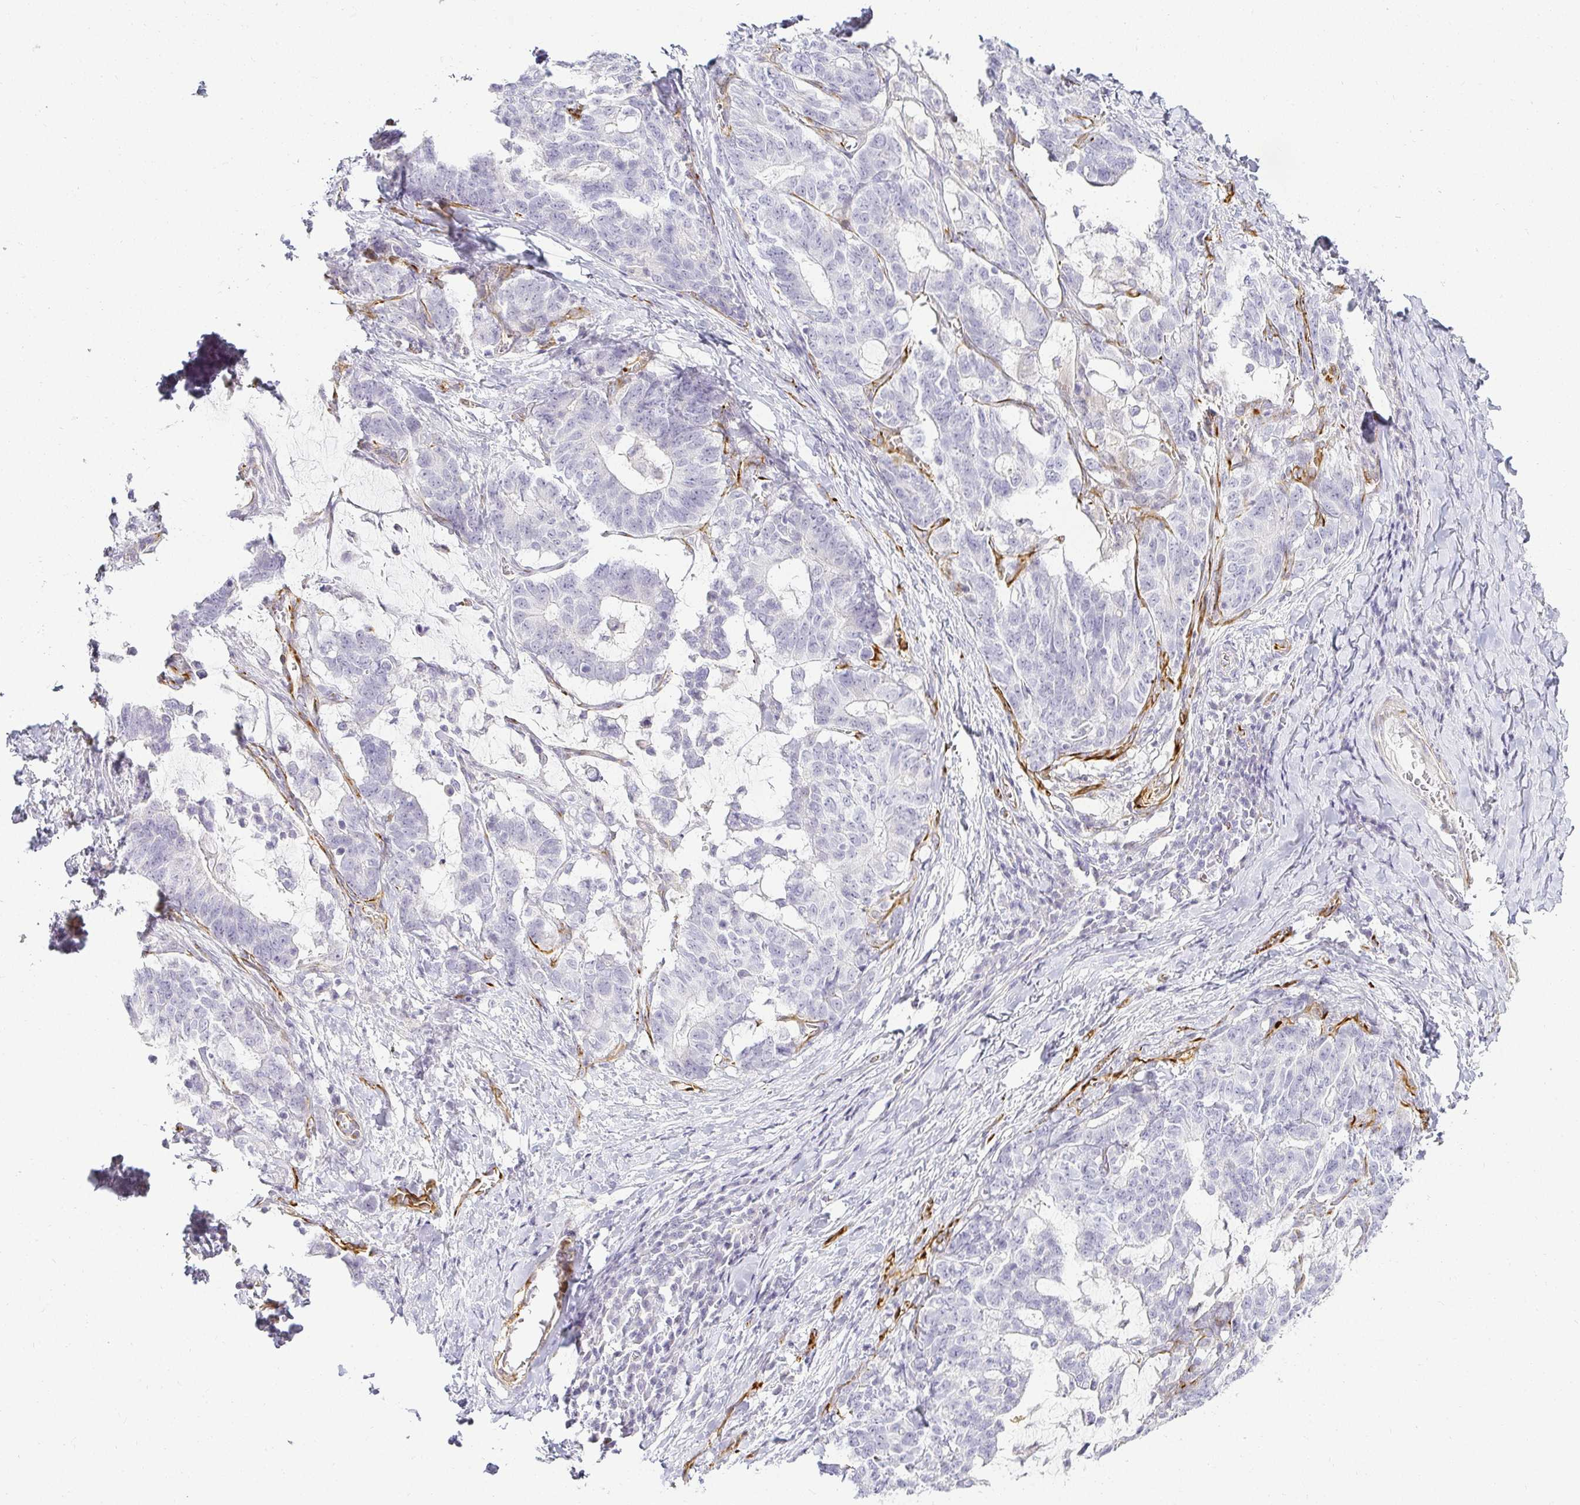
{"staining": {"intensity": "negative", "quantity": "none", "location": "none"}, "tissue": "stomach cancer", "cell_type": "Tumor cells", "image_type": "cancer", "snomed": [{"axis": "morphology", "description": "Normal tissue, NOS"}, {"axis": "morphology", "description": "Adenocarcinoma, NOS"}, {"axis": "topography", "description": "Stomach"}], "caption": "Immunohistochemical staining of human adenocarcinoma (stomach) exhibits no significant staining in tumor cells. (Brightfield microscopy of DAB (3,3'-diaminobenzidine) immunohistochemistry at high magnification).", "gene": "ACAN", "patient": {"sex": "female", "age": 64}}